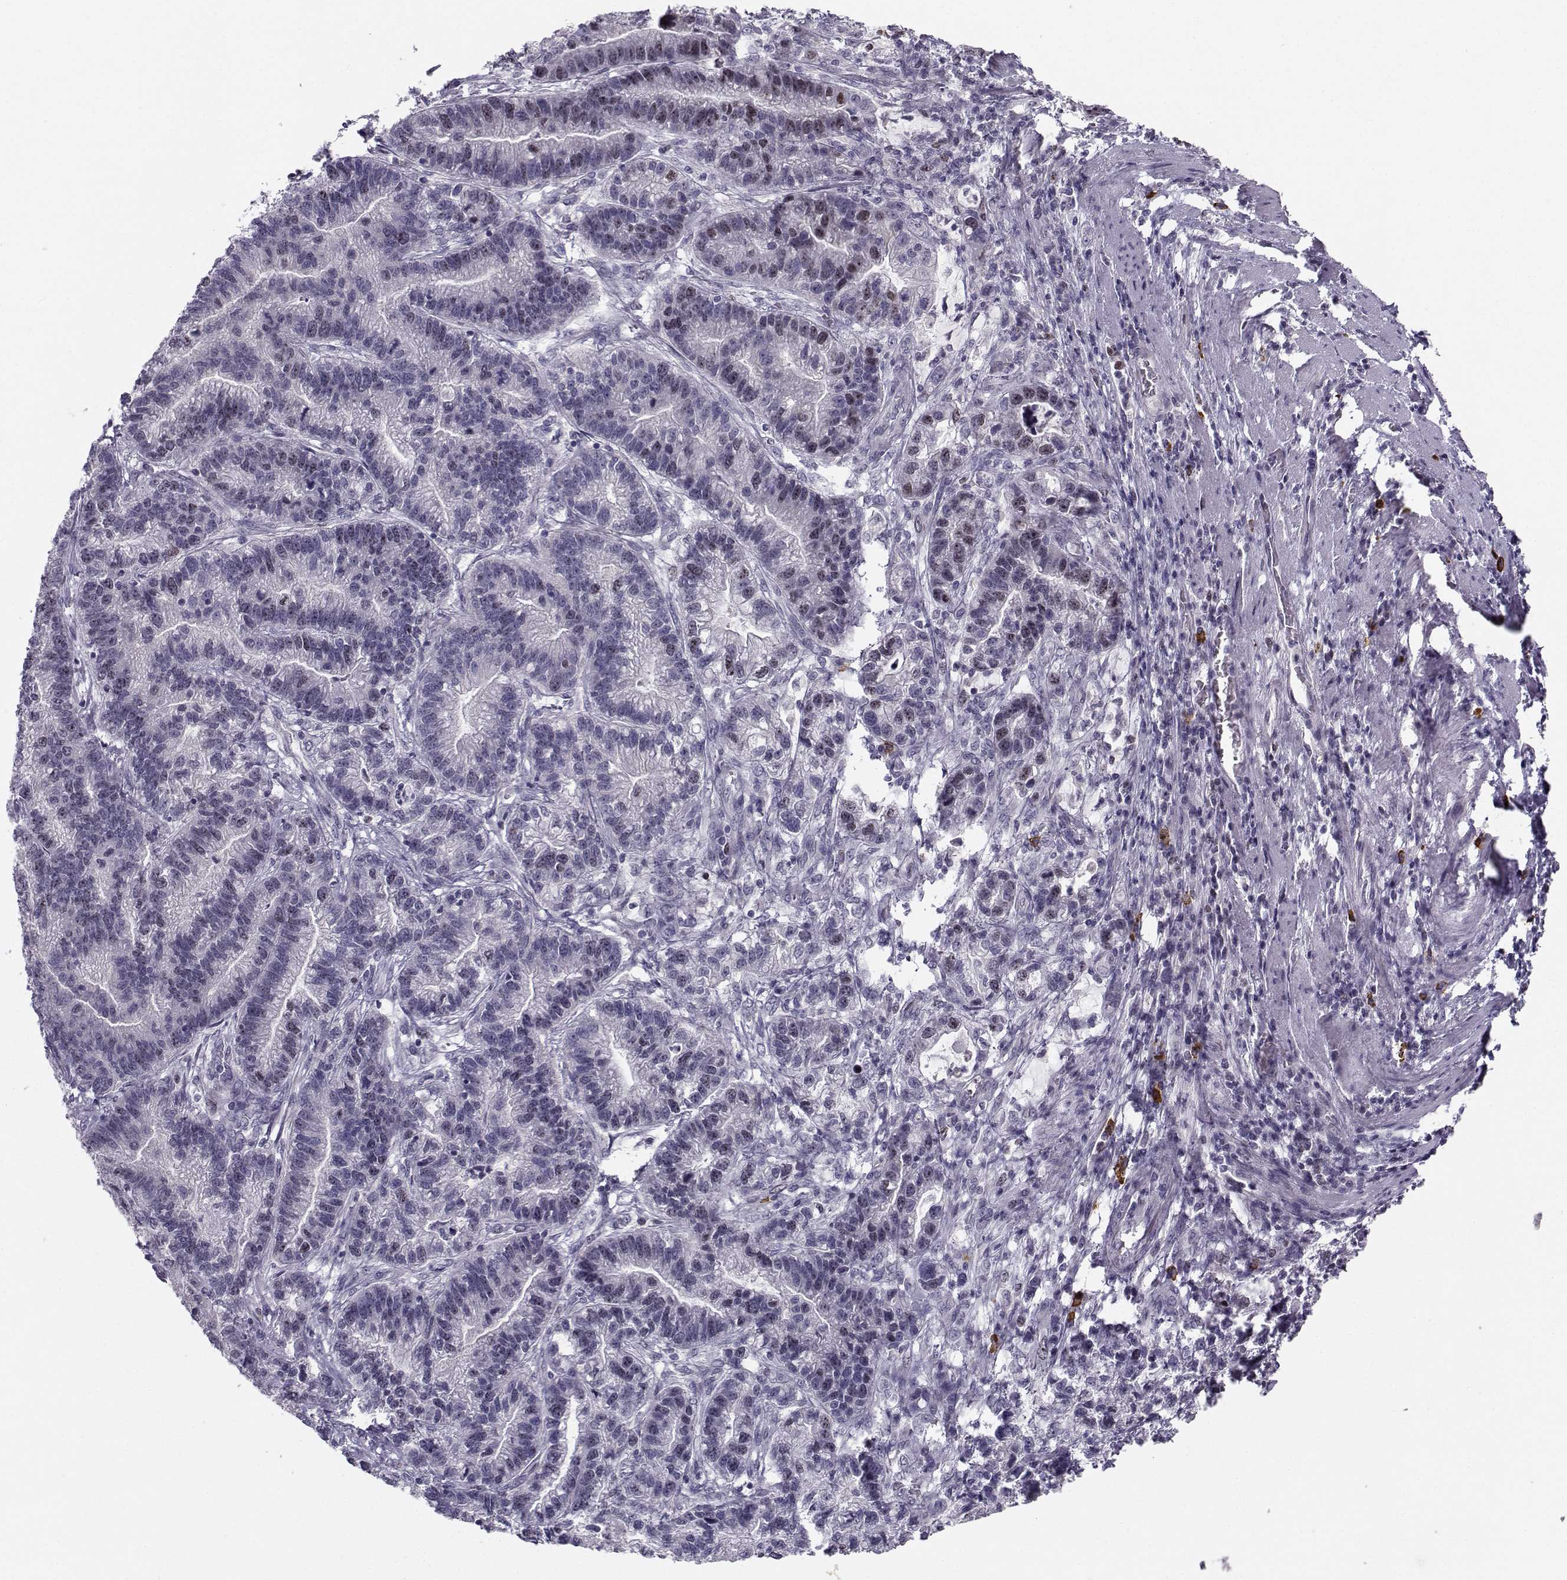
{"staining": {"intensity": "negative", "quantity": "none", "location": "none"}, "tissue": "stomach cancer", "cell_type": "Tumor cells", "image_type": "cancer", "snomed": [{"axis": "morphology", "description": "Adenocarcinoma, NOS"}, {"axis": "topography", "description": "Stomach"}], "caption": "There is no significant positivity in tumor cells of stomach adenocarcinoma.", "gene": "LRP8", "patient": {"sex": "male", "age": 83}}